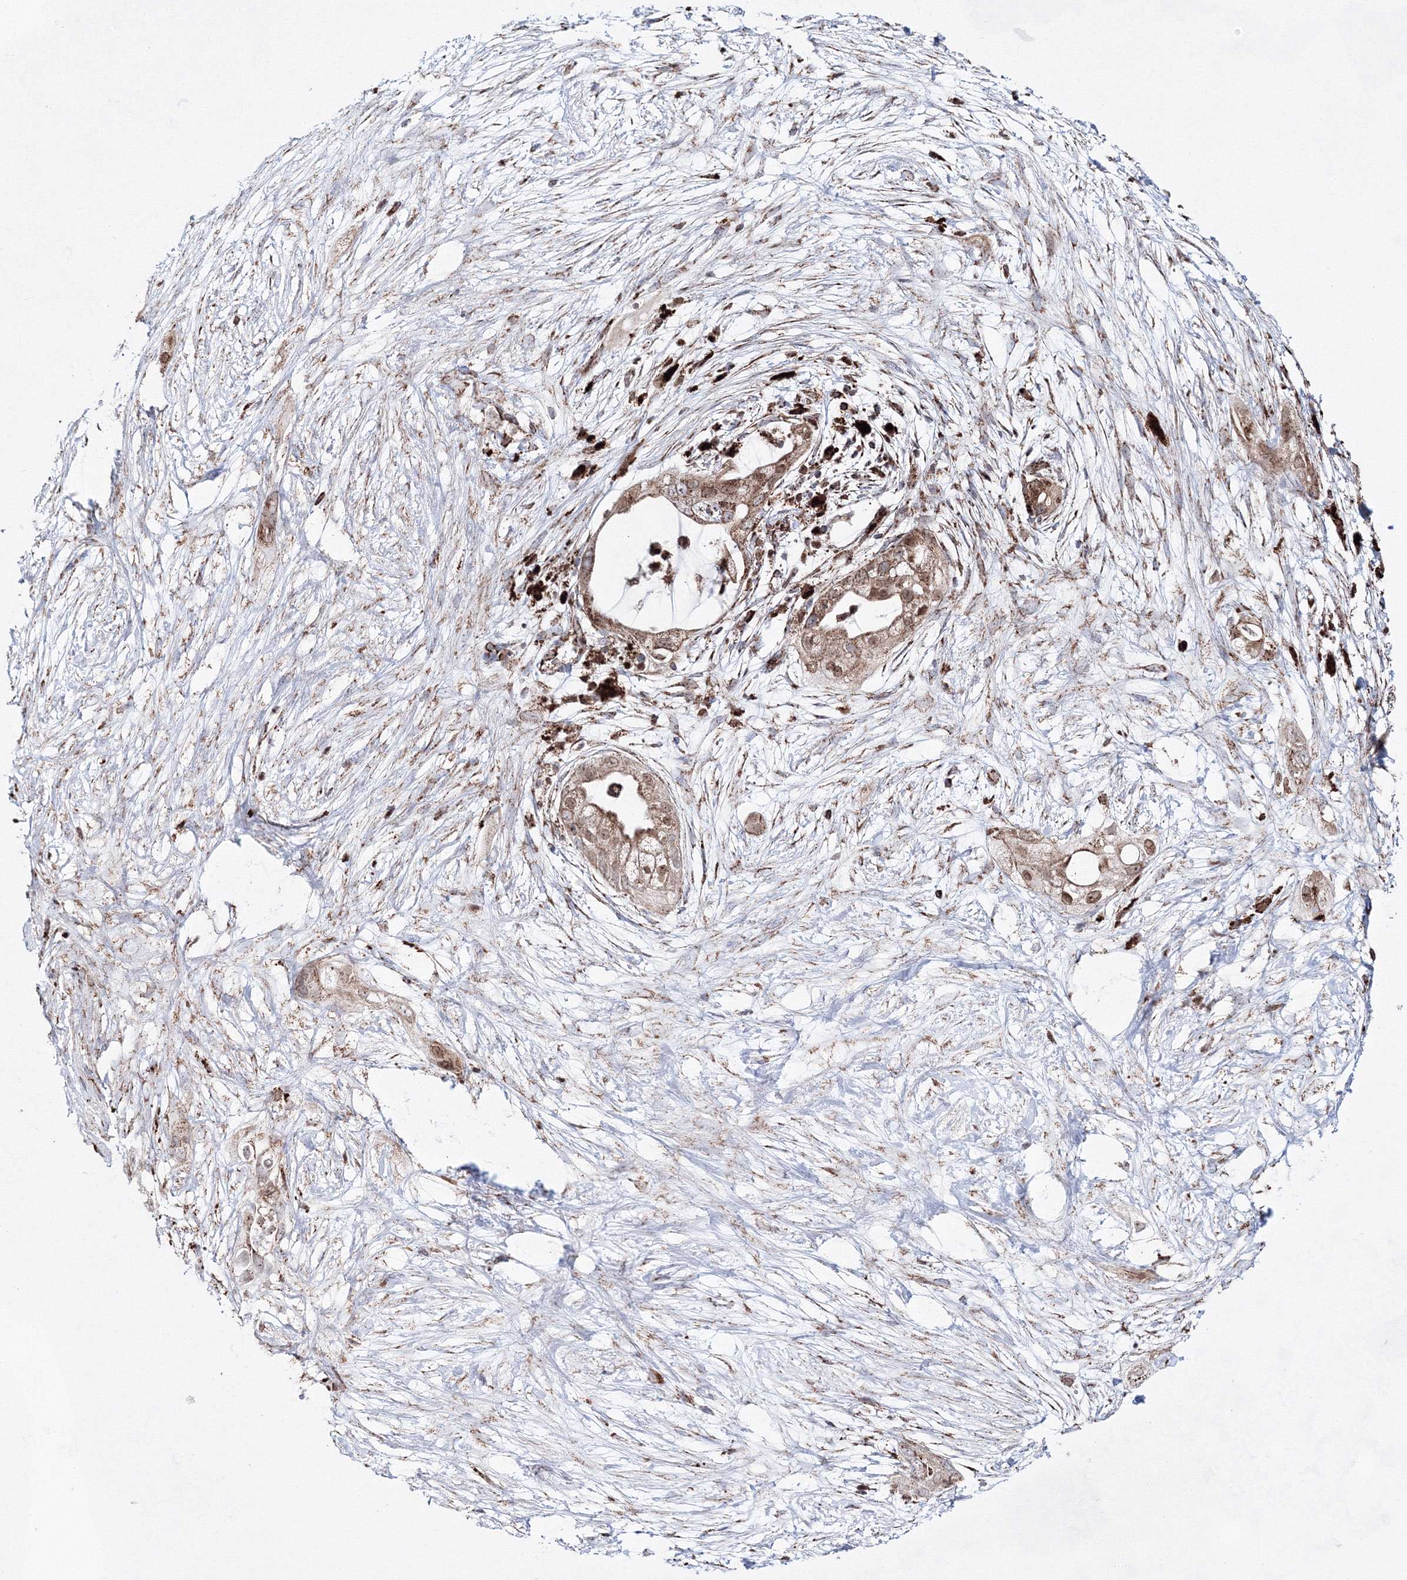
{"staining": {"intensity": "moderate", "quantity": ">75%", "location": "cytoplasmic/membranous"}, "tissue": "pancreatic cancer", "cell_type": "Tumor cells", "image_type": "cancer", "snomed": [{"axis": "morphology", "description": "Adenocarcinoma, NOS"}, {"axis": "topography", "description": "Pancreas"}], "caption": "Pancreatic adenocarcinoma tissue reveals moderate cytoplasmic/membranous staining in approximately >75% of tumor cells", "gene": "HADHB", "patient": {"sex": "male", "age": 53}}